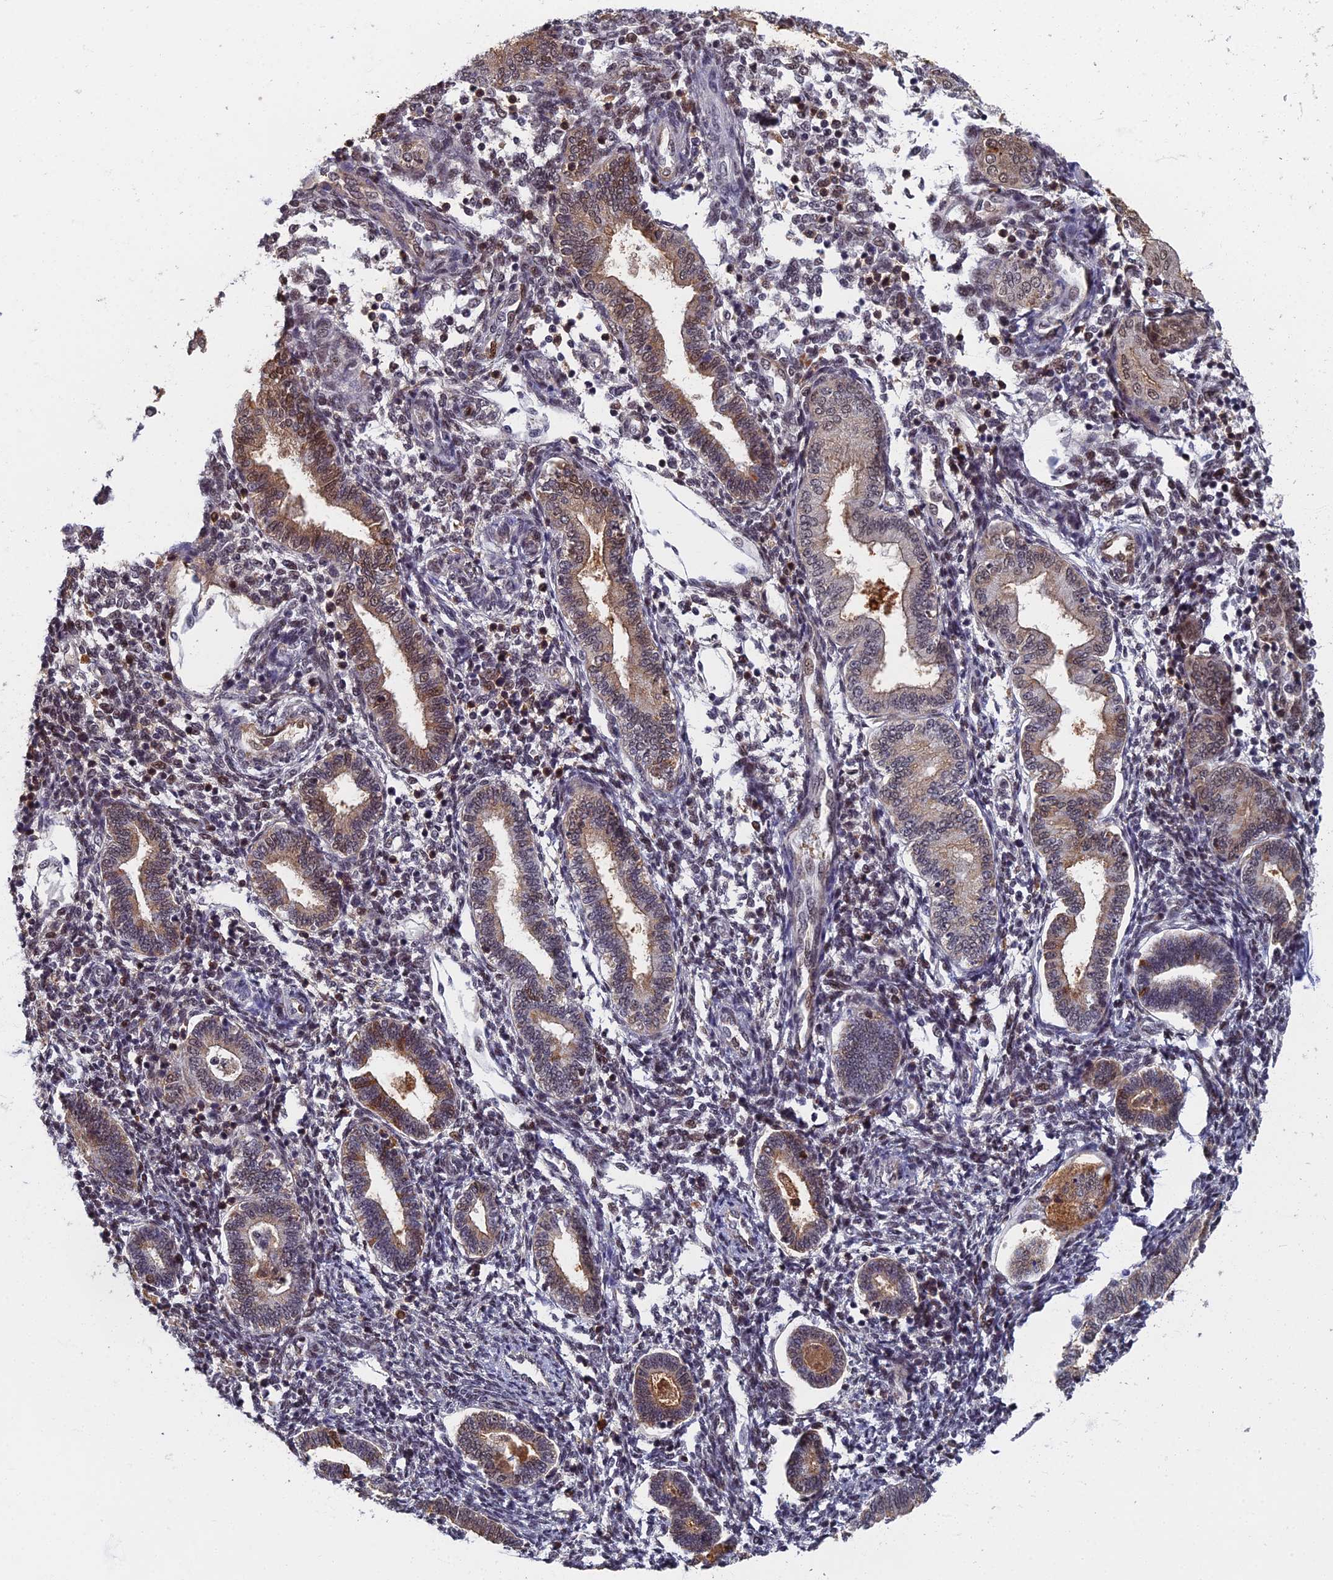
{"staining": {"intensity": "moderate", "quantity": "<25%", "location": "nuclear"}, "tissue": "endometrium", "cell_type": "Cells in endometrial stroma", "image_type": "normal", "snomed": [{"axis": "morphology", "description": "Normal tissue, NOS"}, {"axis": "topography", "description": "Endometrium"}], "caption": "DAB (3,3'-diaminobenzidine) immunohistochemical staining of unremarkable human endometrium displays moderate nuclear protein expression in approximately <25% of cells in endometrial stroma.", "gene": "TAF13", "patient": {"sex": "female", "age": 53}}